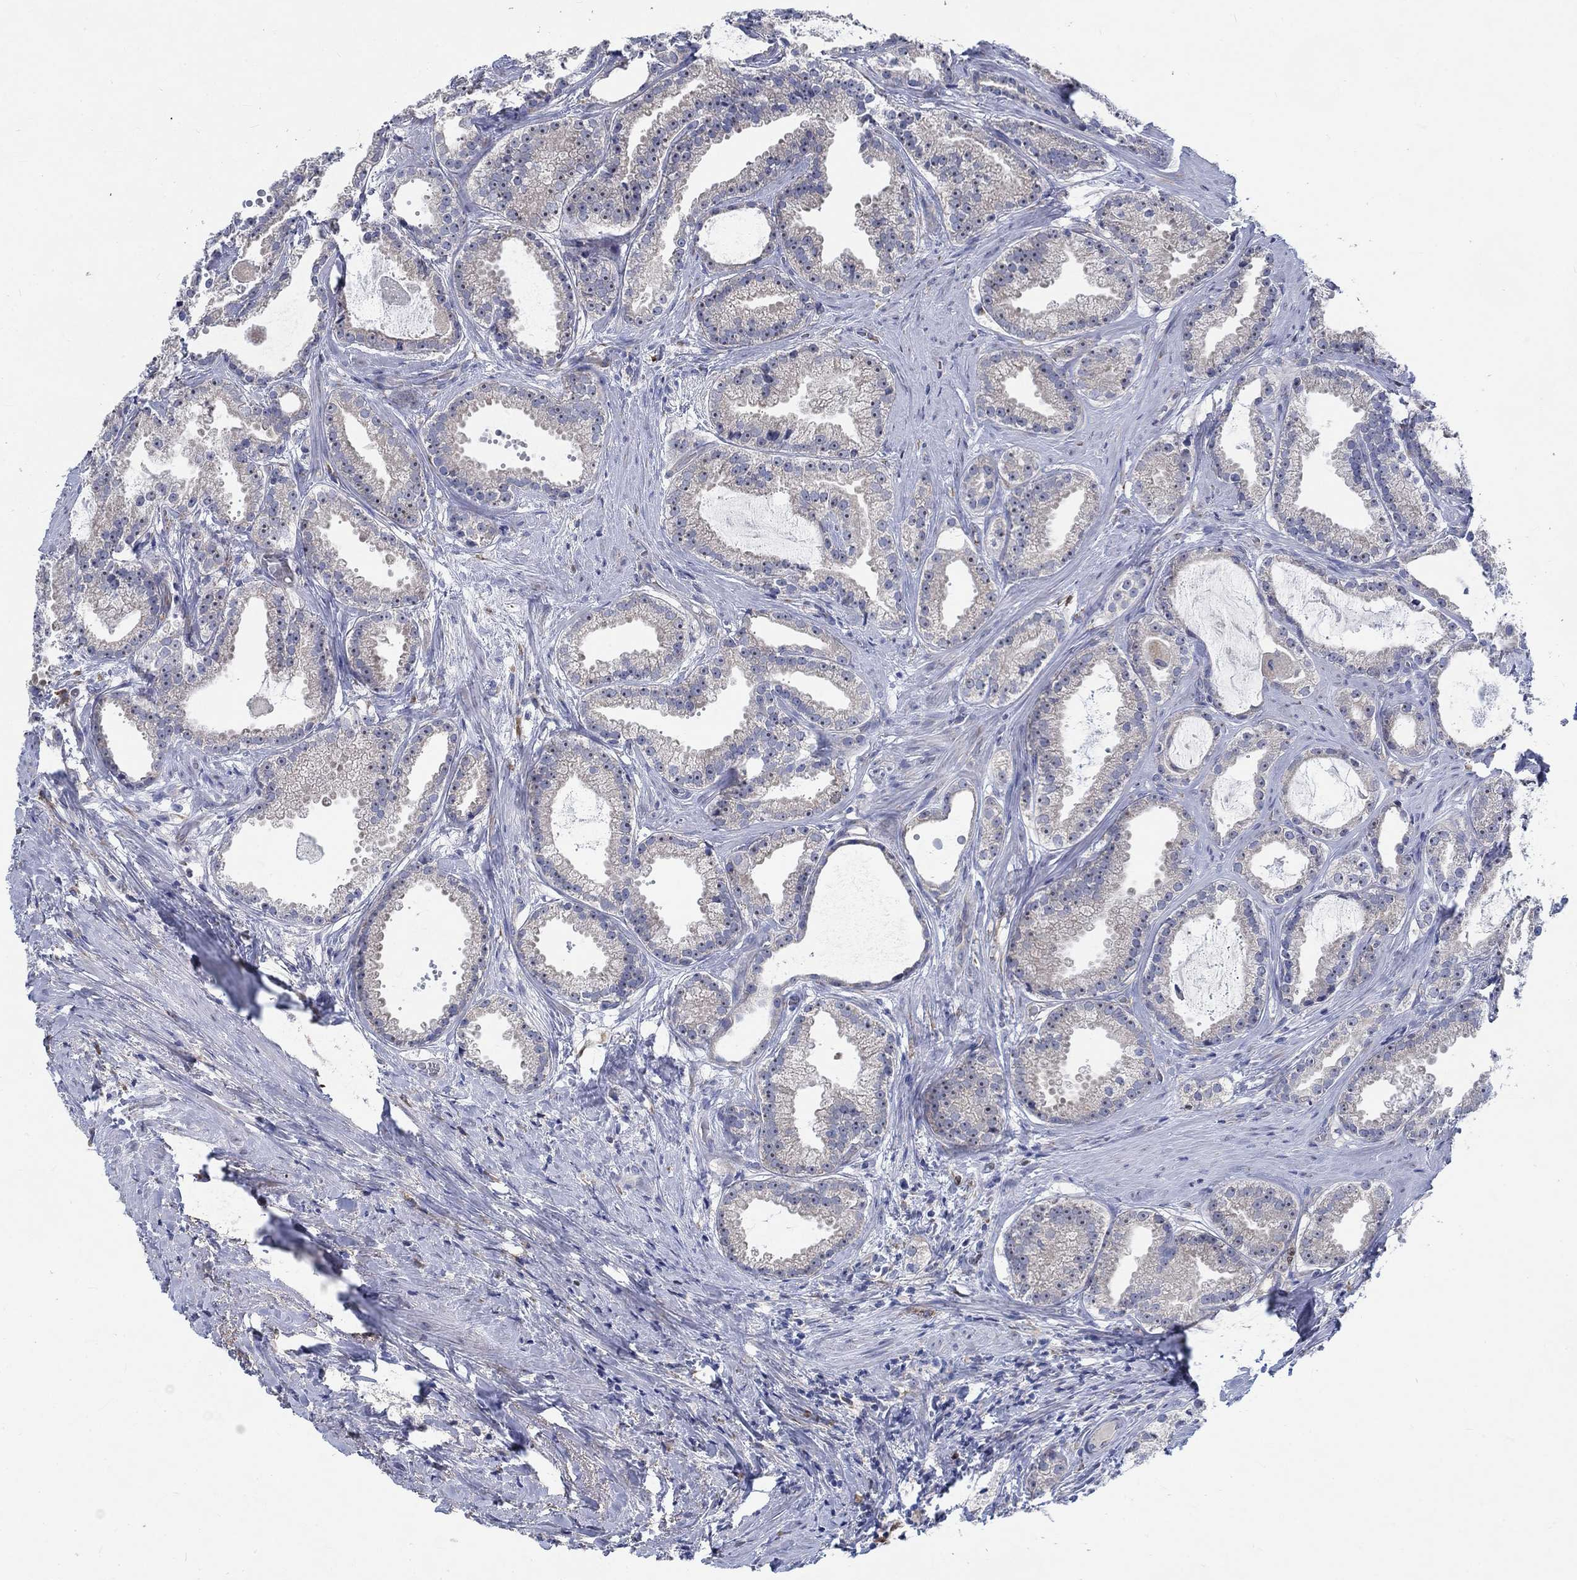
{"staining": {"intensity": "negative", "quantity": "none", "location": "none"}, "tissue": "prostate cancer", "cell_type": "Tumor cells", "image_type": "cancer", "snomed": [{"axis": "morphology", "description": "Adenocarcinoma, NOS"}, {"axis": "morphology", "description": "Adenocarcinoma, High grade"}, {"axis": "topography", "description": "Prostate"}], "caption": "An IHC image of adenocarcinoma (high-grade) (prostate) is shown. There is no staining in tumor cells of adenocarcinoma (high-grade) (prostate).", "gene": "MMP24", "patient": {"sex": "male", "age": 64}}